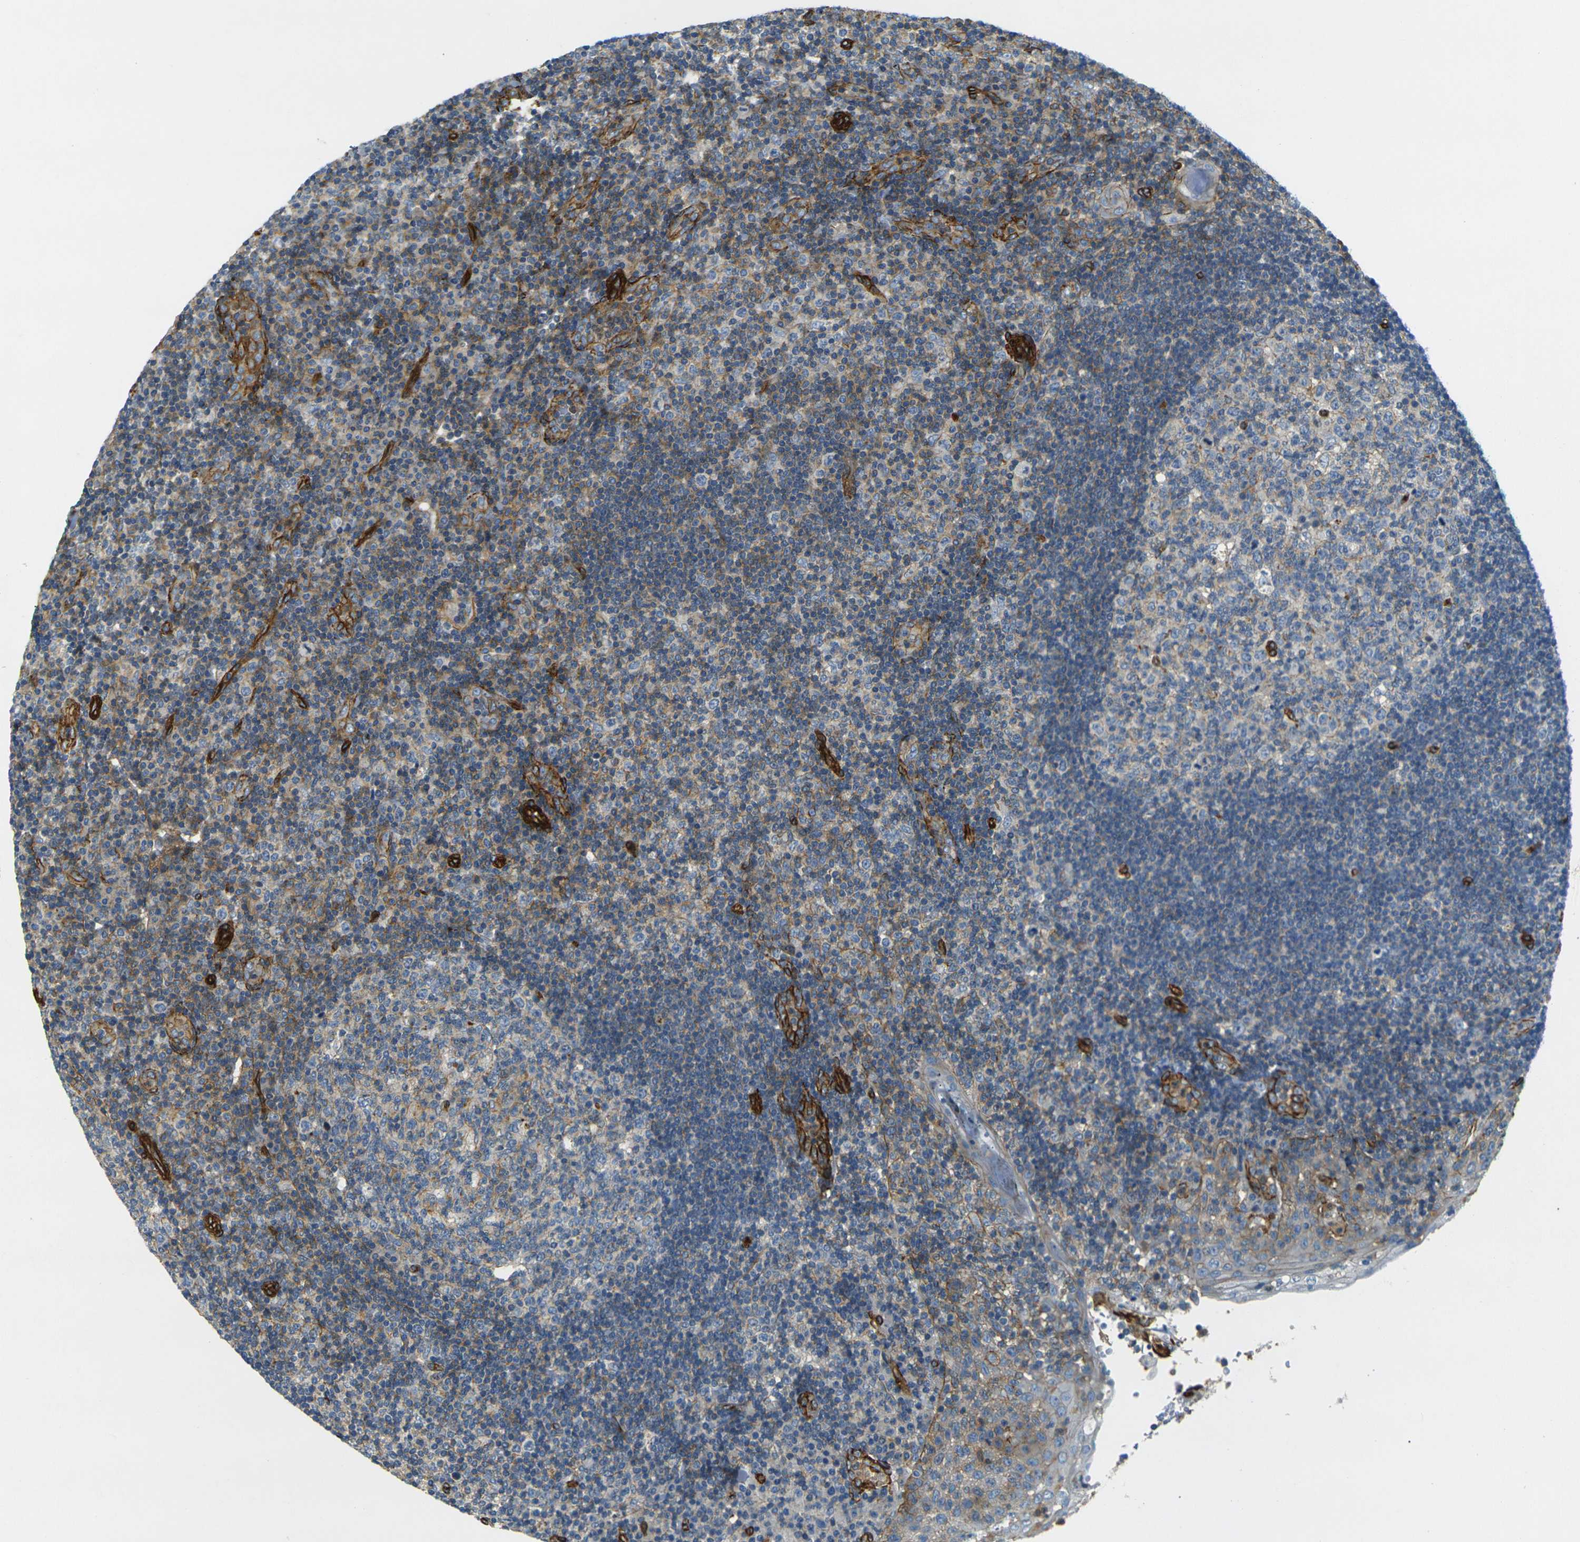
{"staining": {"intensity": "weak", "quantity": "<25%", "location": "cytoplasmic/membranous"}, "tissue": "tonsil", "cell_type": "Germinal center cells", "image_type": "normal", "snomed": [{"axis": "morphology", "description": "Normal tissue, NOS"}, {"axis": "topography", "description": "Tonsil"}], "caption": "A high-resolution image shows immunohistochemistry staining of normal tonsil, which demonstrates no significant expression in germinal center cells. (DAB (3,3'-diaminobenzidine) IHC, high magnification).", "gene": "EPHA7", "patient": {"sex": "female", "age": 40}}